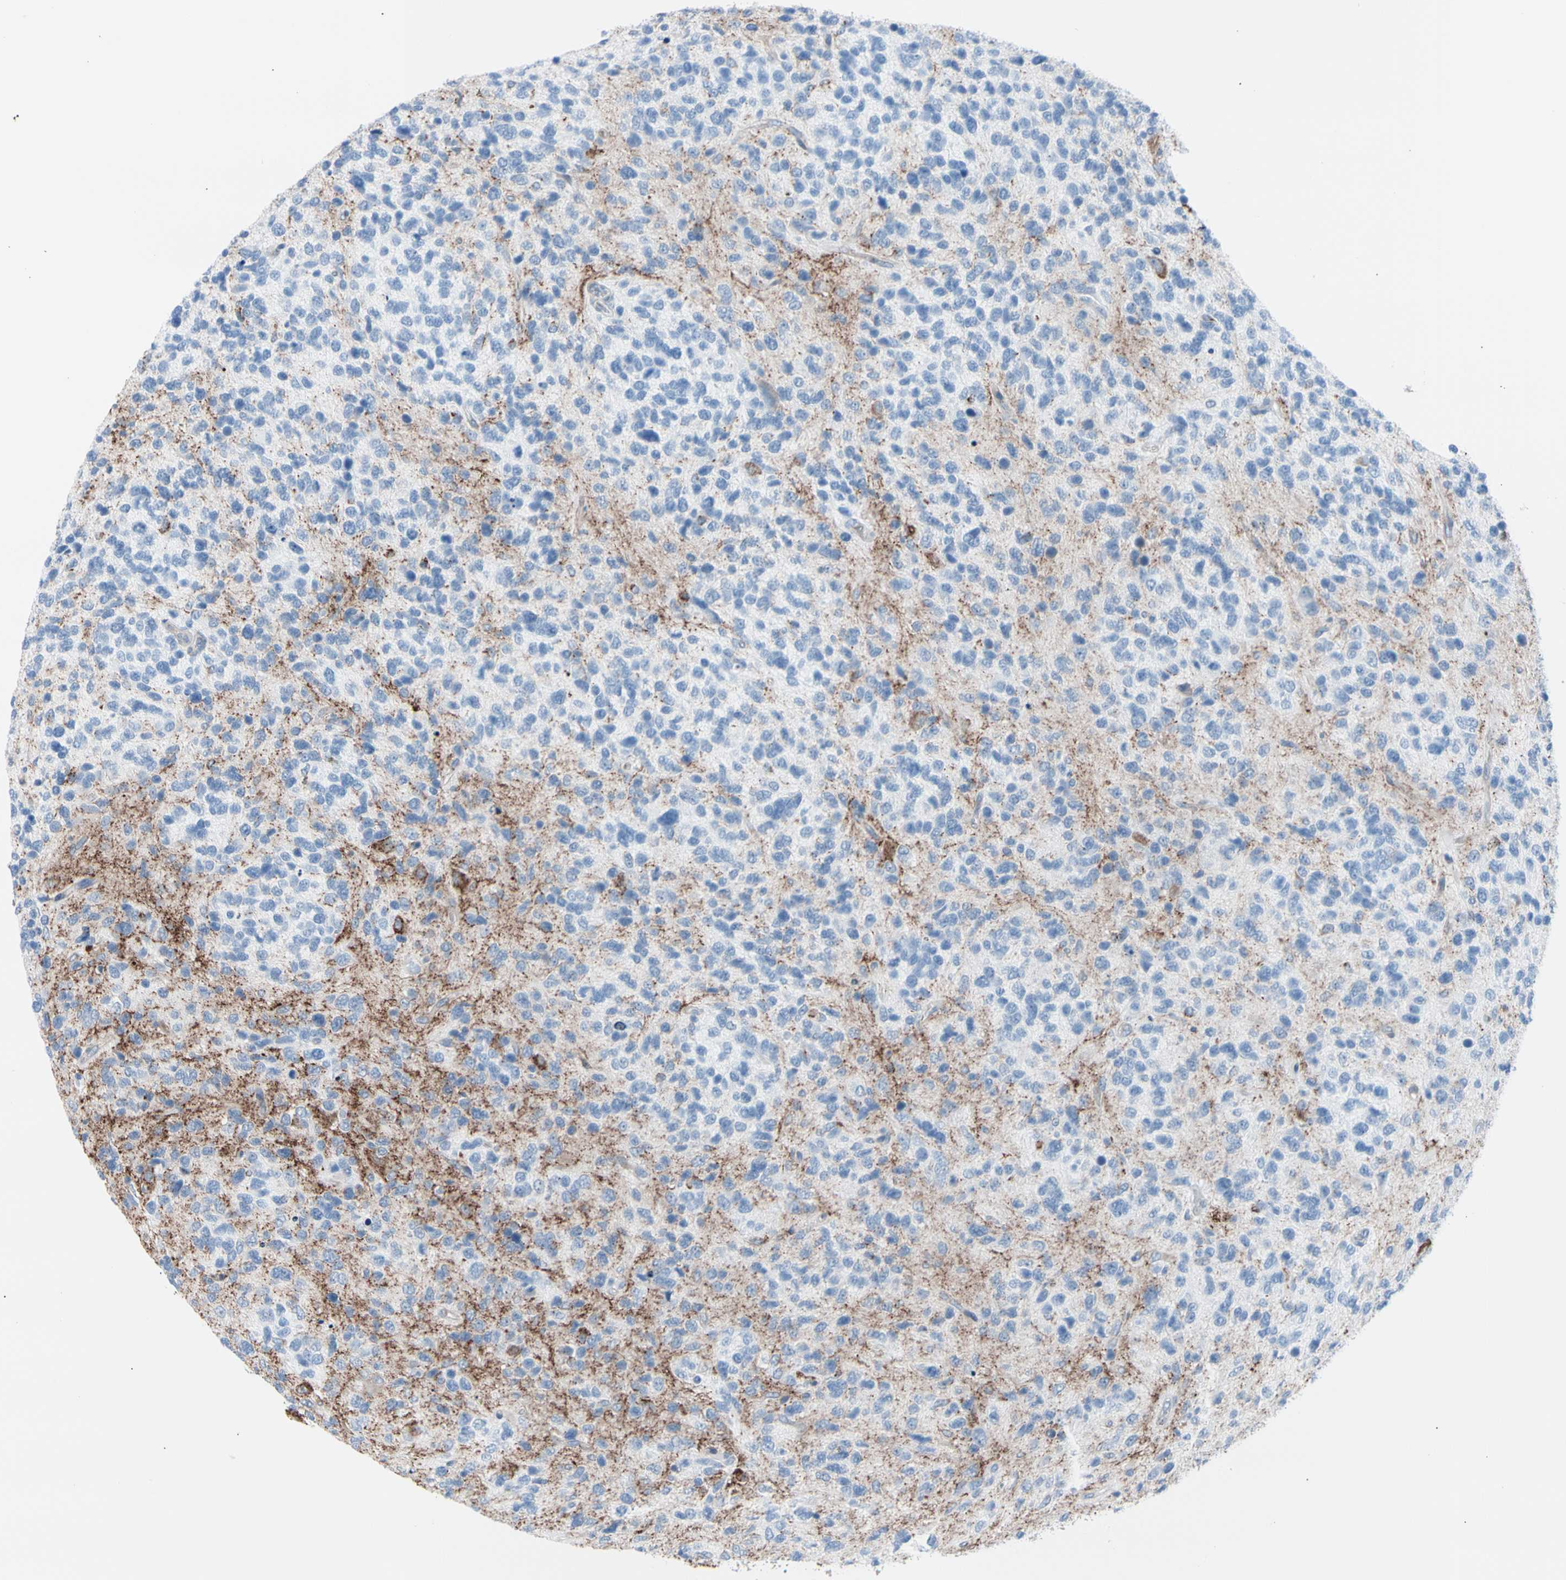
{"staining": {"intensity": "negative", "quantity": "none", "location": "none"}, "tissue": "glioma", "cell_type": "Tumor cells", "image_type": "cancer", "snomed": [{"axis": "morphology", "description": "Glioma, malignant, High grade"}, {"axis": "topography", "description": "Brain"}], "caption": "Tumor cells are negative for brown protein staining in glioma.", "gene": "HK1", "patient": {"sex": "female", "age": 58}}